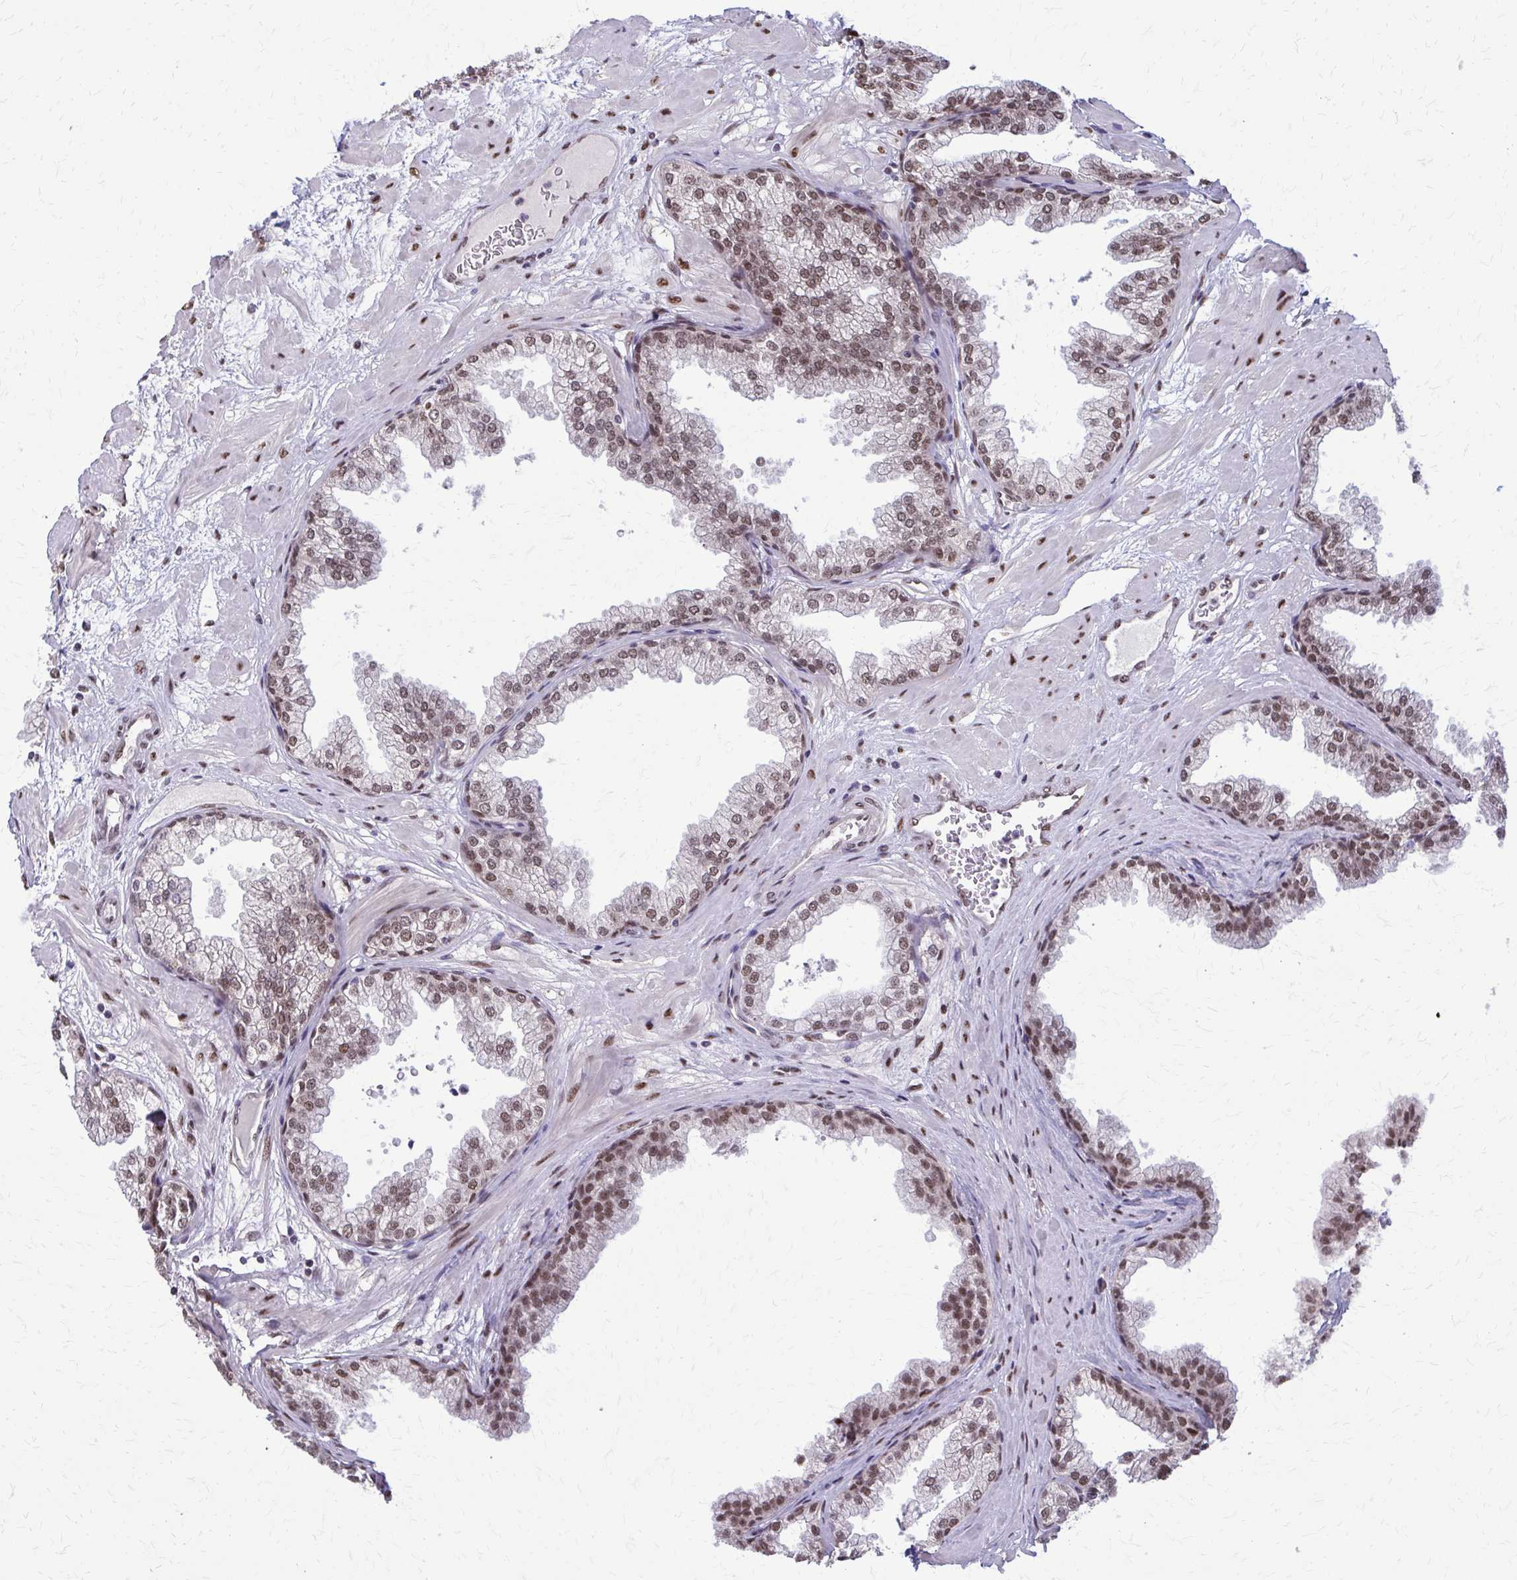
{"staining": {"intensity": "strong", "quantity": ">75%", "location": "nuclear"}, "tissue": "prostate", "cell_type": "Glandular cells", "image_type": "normal", "snomed": [{"axis": "morphology", "description": "Normal tissue, NOS"}, {"axis": "topography", "description": "Prostate"}], "caption": "DAB immunohistochemical staining of normal prostate shows strong nuclear protein positivity in approximately >75% of glandular cells. Nuclei are stained in blue.", "gene": "TTF1", "patient": {"sex": "male", "age": 37}}